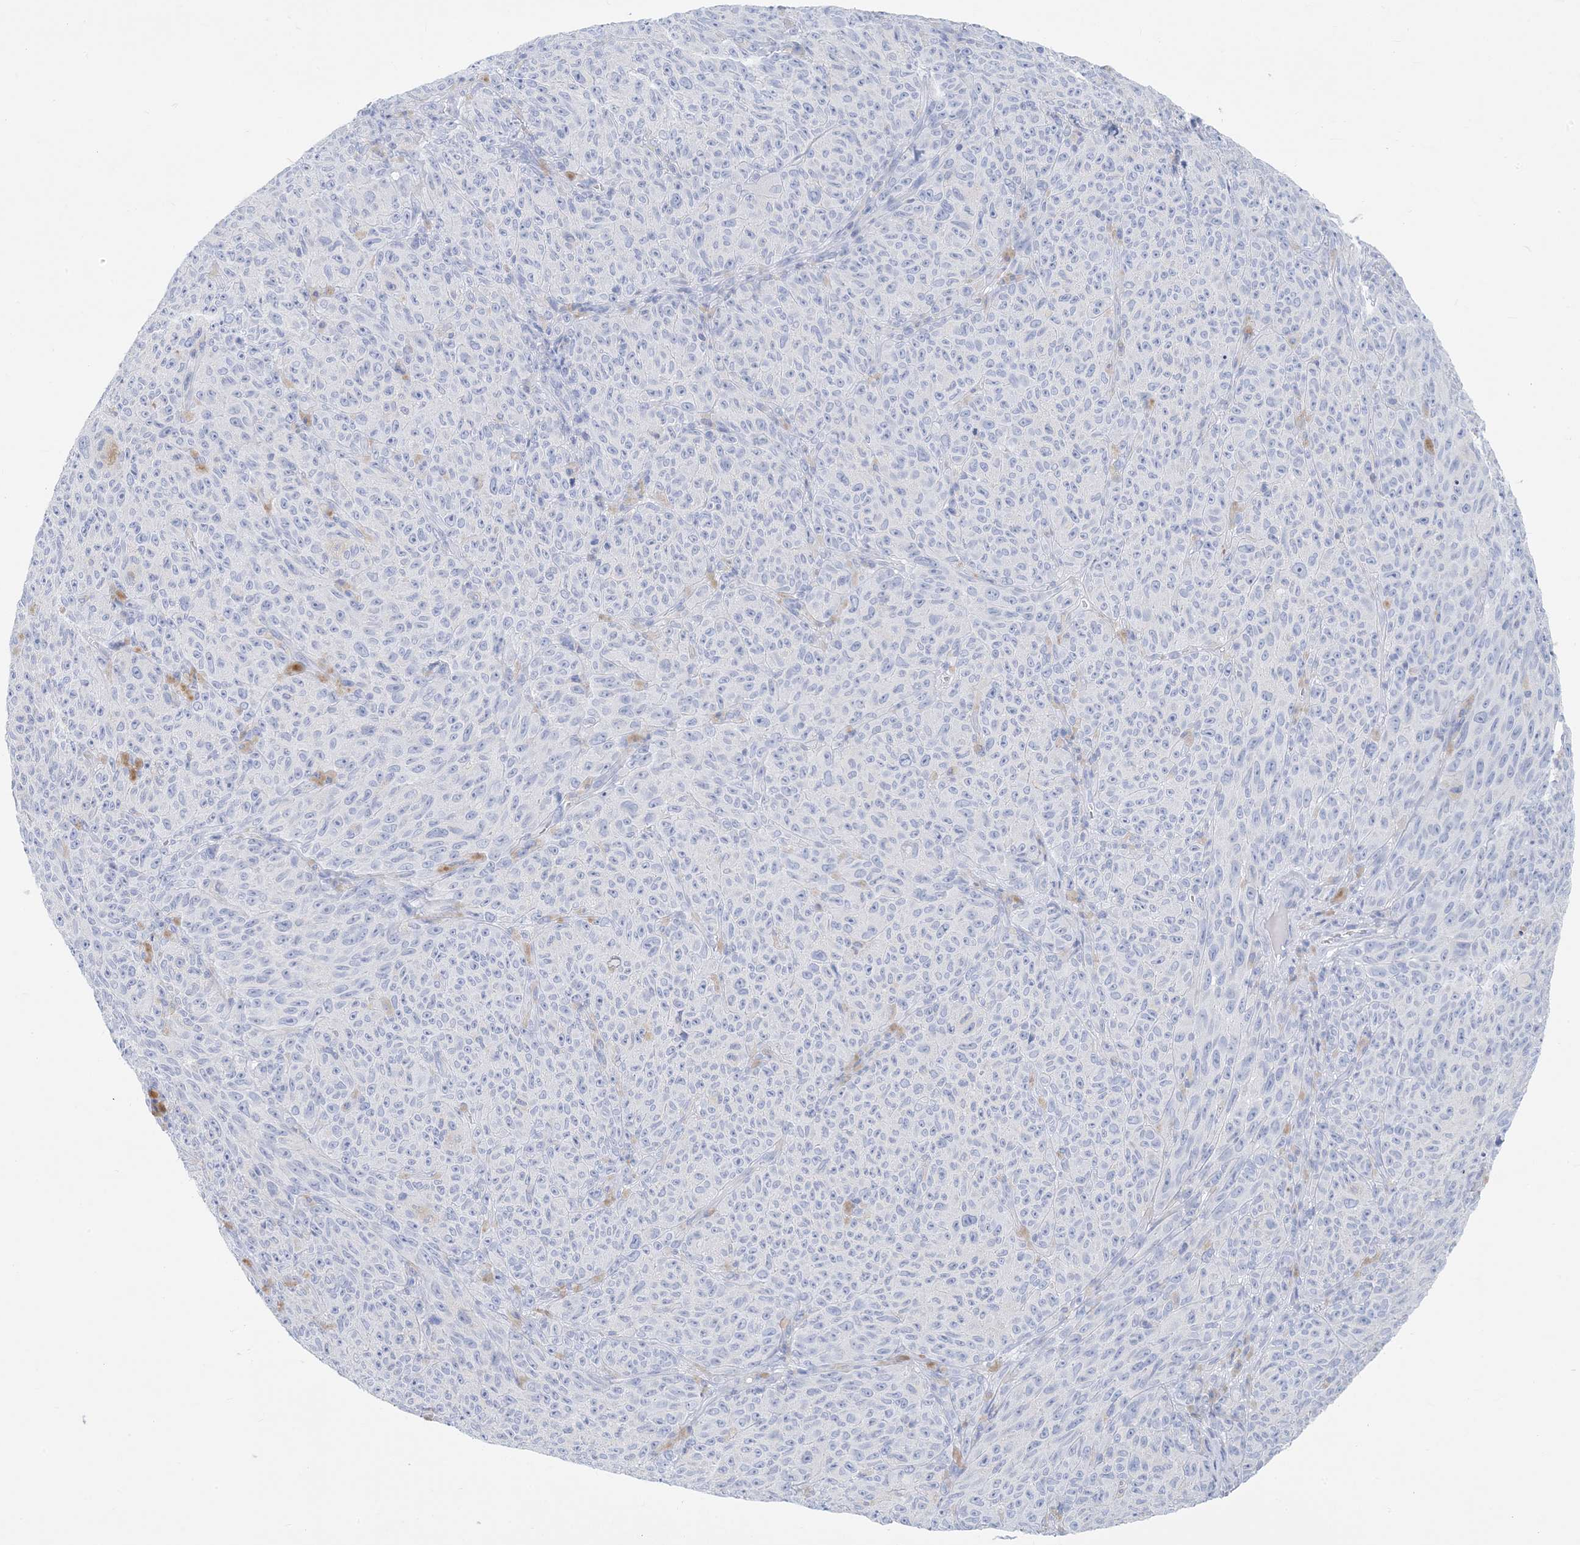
{"staining": {"intensity": "negative", "quantity": "none", "location": "none"}, "tissue": "melanoma", "cell_type": "Tumor cells", "image_type": "cancer", "snomed": [{"axis": "morphology", "description": "Malignant melanoma, NOS"}, {"axis": "topography", "description": "Skin"}], "caption": "Protein analysis of malignant melanoma displays no significant staining in tumor cells.", "gene": "SH3YL1", "patient": {"sex": "female", "age": 82}}